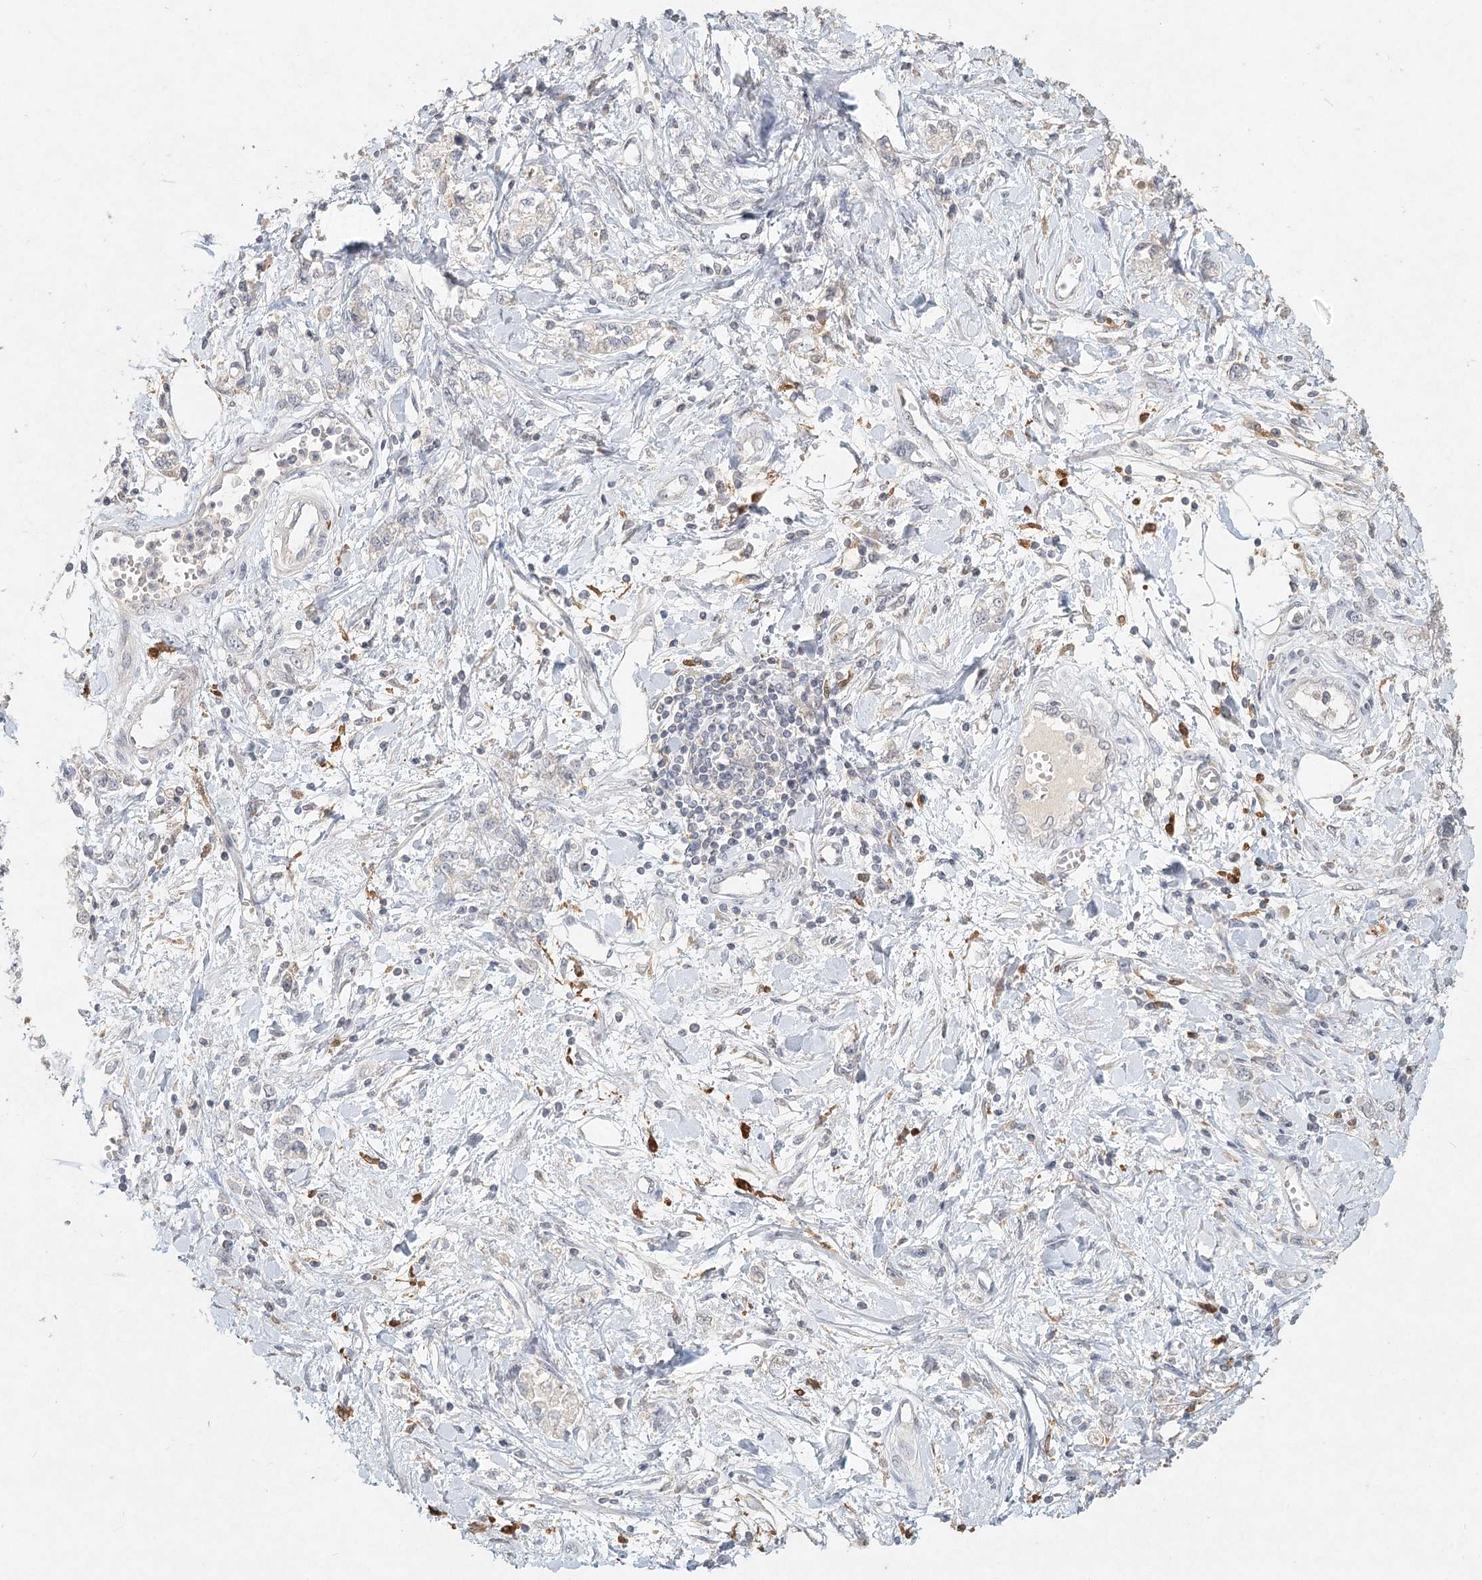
{"staining": {"intensity": "negative", "quantity": "none", "location": "none"}, "tissue": "stomach cancer", "cell_type": "Tumor cells", "image_type": "cancer", "snomed": [{"axis": "morphology", "description": "Adenocarcinoma, NOS"}, {"axis": "topography", "description": "Stomach"}], "caption": "Tumor cells show no significant protein expression in stomach cancer.", "gene": "ARSI", "patient": {"sex": "female", "age": 76}}